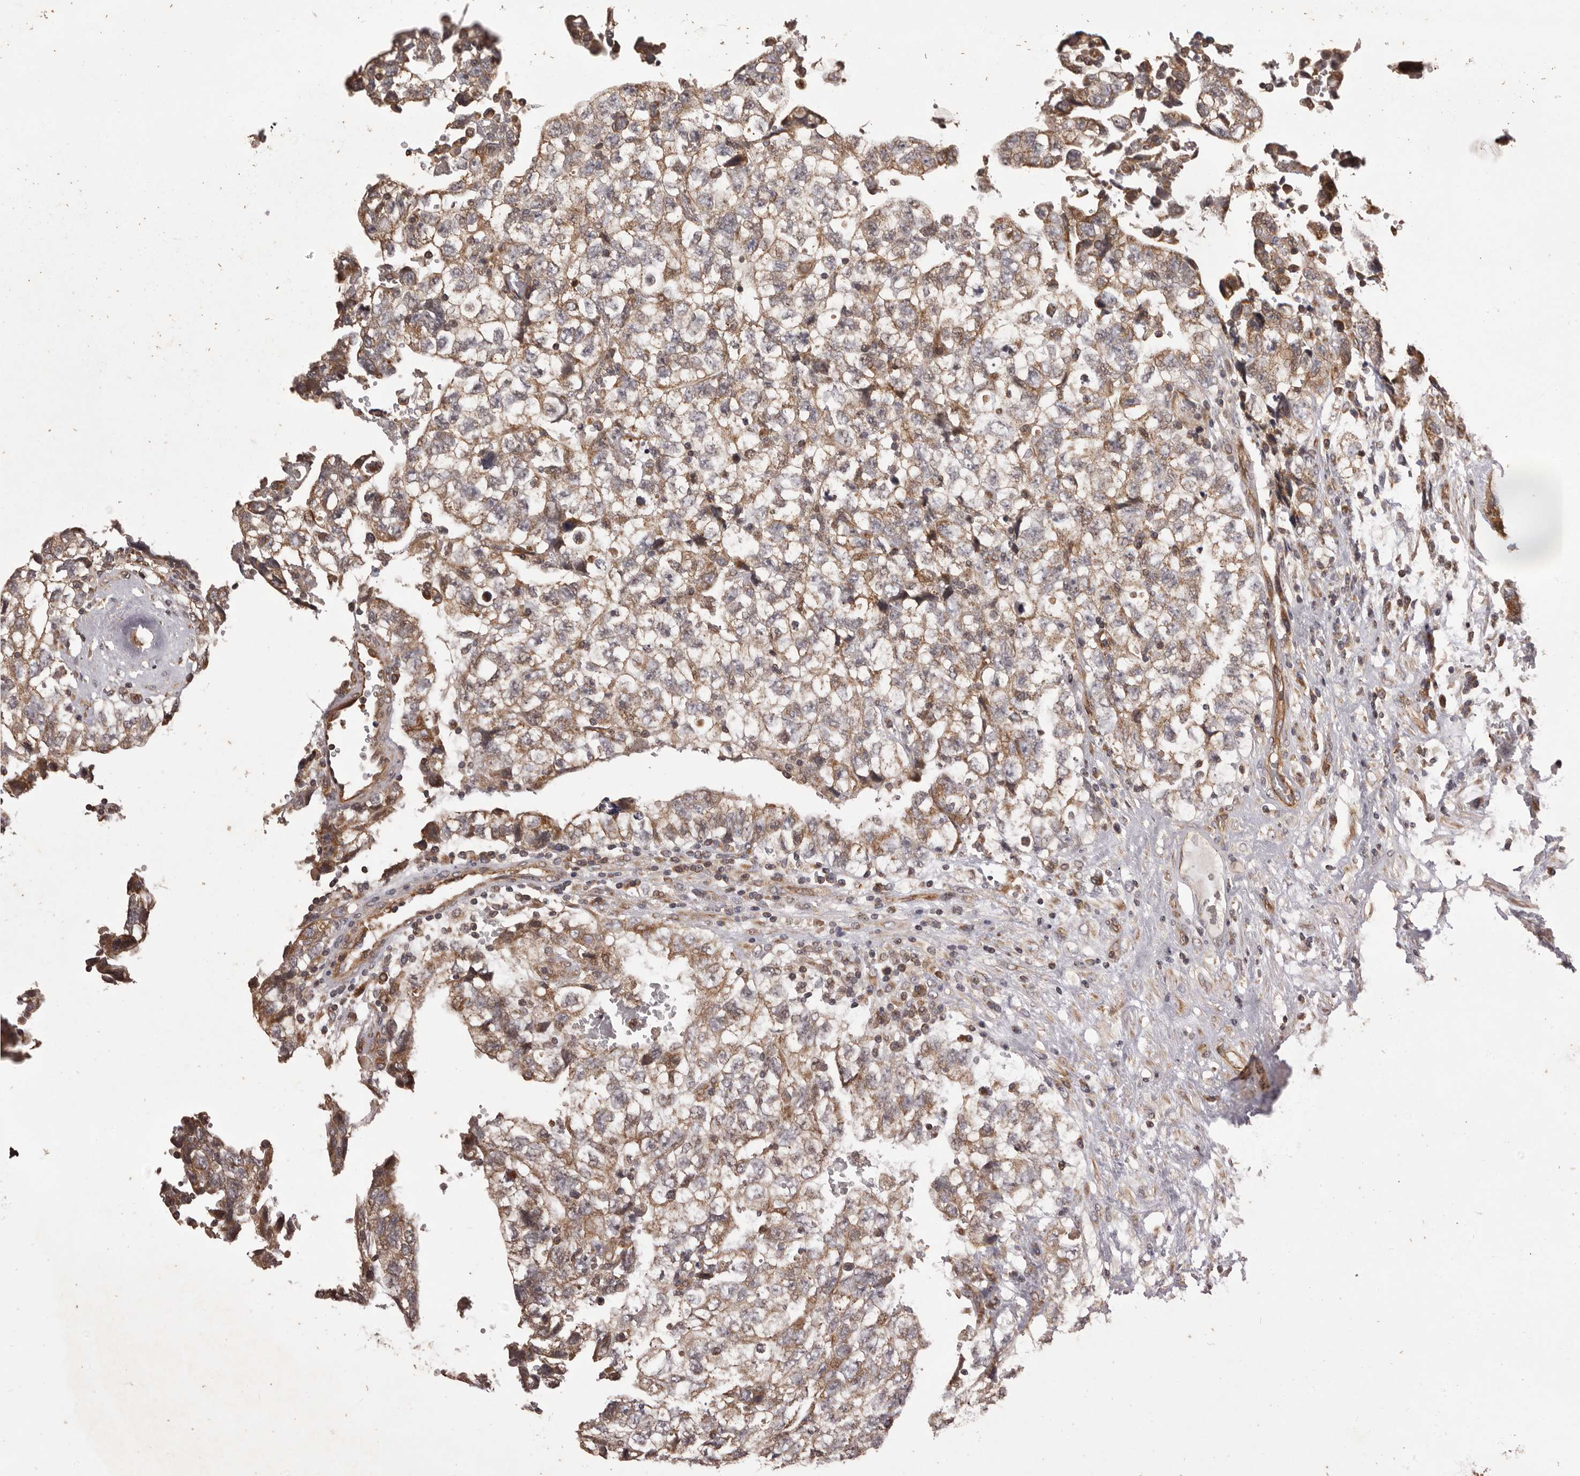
{"staining": {"intensity": "moderate", "quantity": ">75%", "location": "cytoplasmic/membranous"}, "tissue": "testis cancer", "cell_type": "Tumor cells", "image_type": "cancer", "snomed": [{"axis": "morphology", "description": "Carcinoma, Embryonal, NOS"}, {"axis": "topography", "description": "Testis"}], "caption": "The histopathology image reveals a brown stain indicating the presence of a protein in the cytoplasmic/membranous of tumor cells in testis cancer (embryonal carcinoma).", "gene": "QRSL1", "patient": {"sex": "male", "age": 36}}